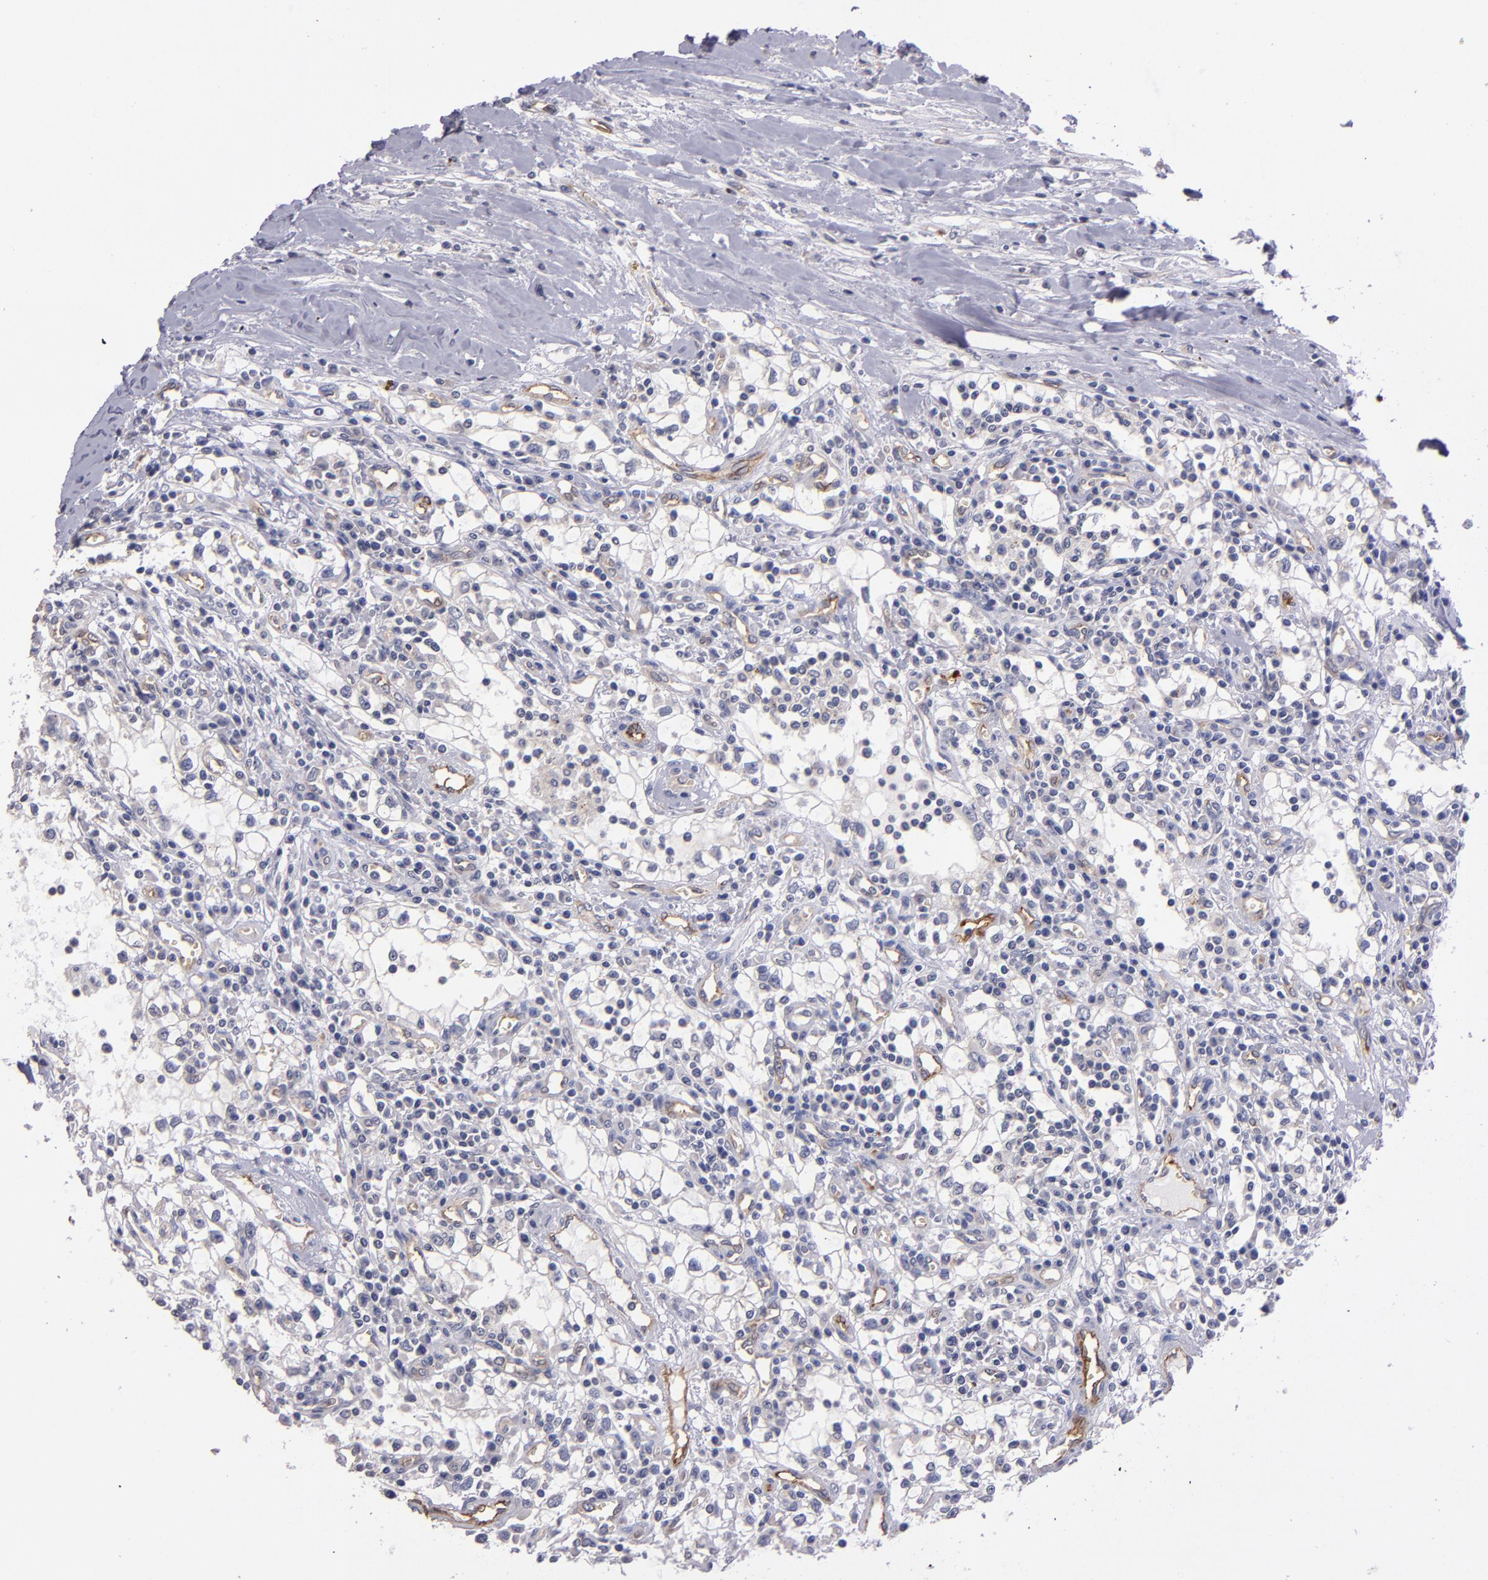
{"staining": {"intensity": "negative", "quantity": "none", "location": "none"}, "tissue": "renal cancer", "cell_type": "Tumor cells", "image_type": "cancer", "snomed": [{"axis": "morphology", "description": "Adenocarcinoma, NOS"}, {"axis": "topography", "description": "Kidney"}], "caption": "The micrograph exhibits no significant expression in tumor cells of adenocarcinoma (renal). The staining was performed using DAB to visualize the protein expression in brown, while the nuclei were stained in blue with hematoxylin (Magnification: 20x).", "gene": "CLDN5", "patient": {"sex": "male", "age": 82}}